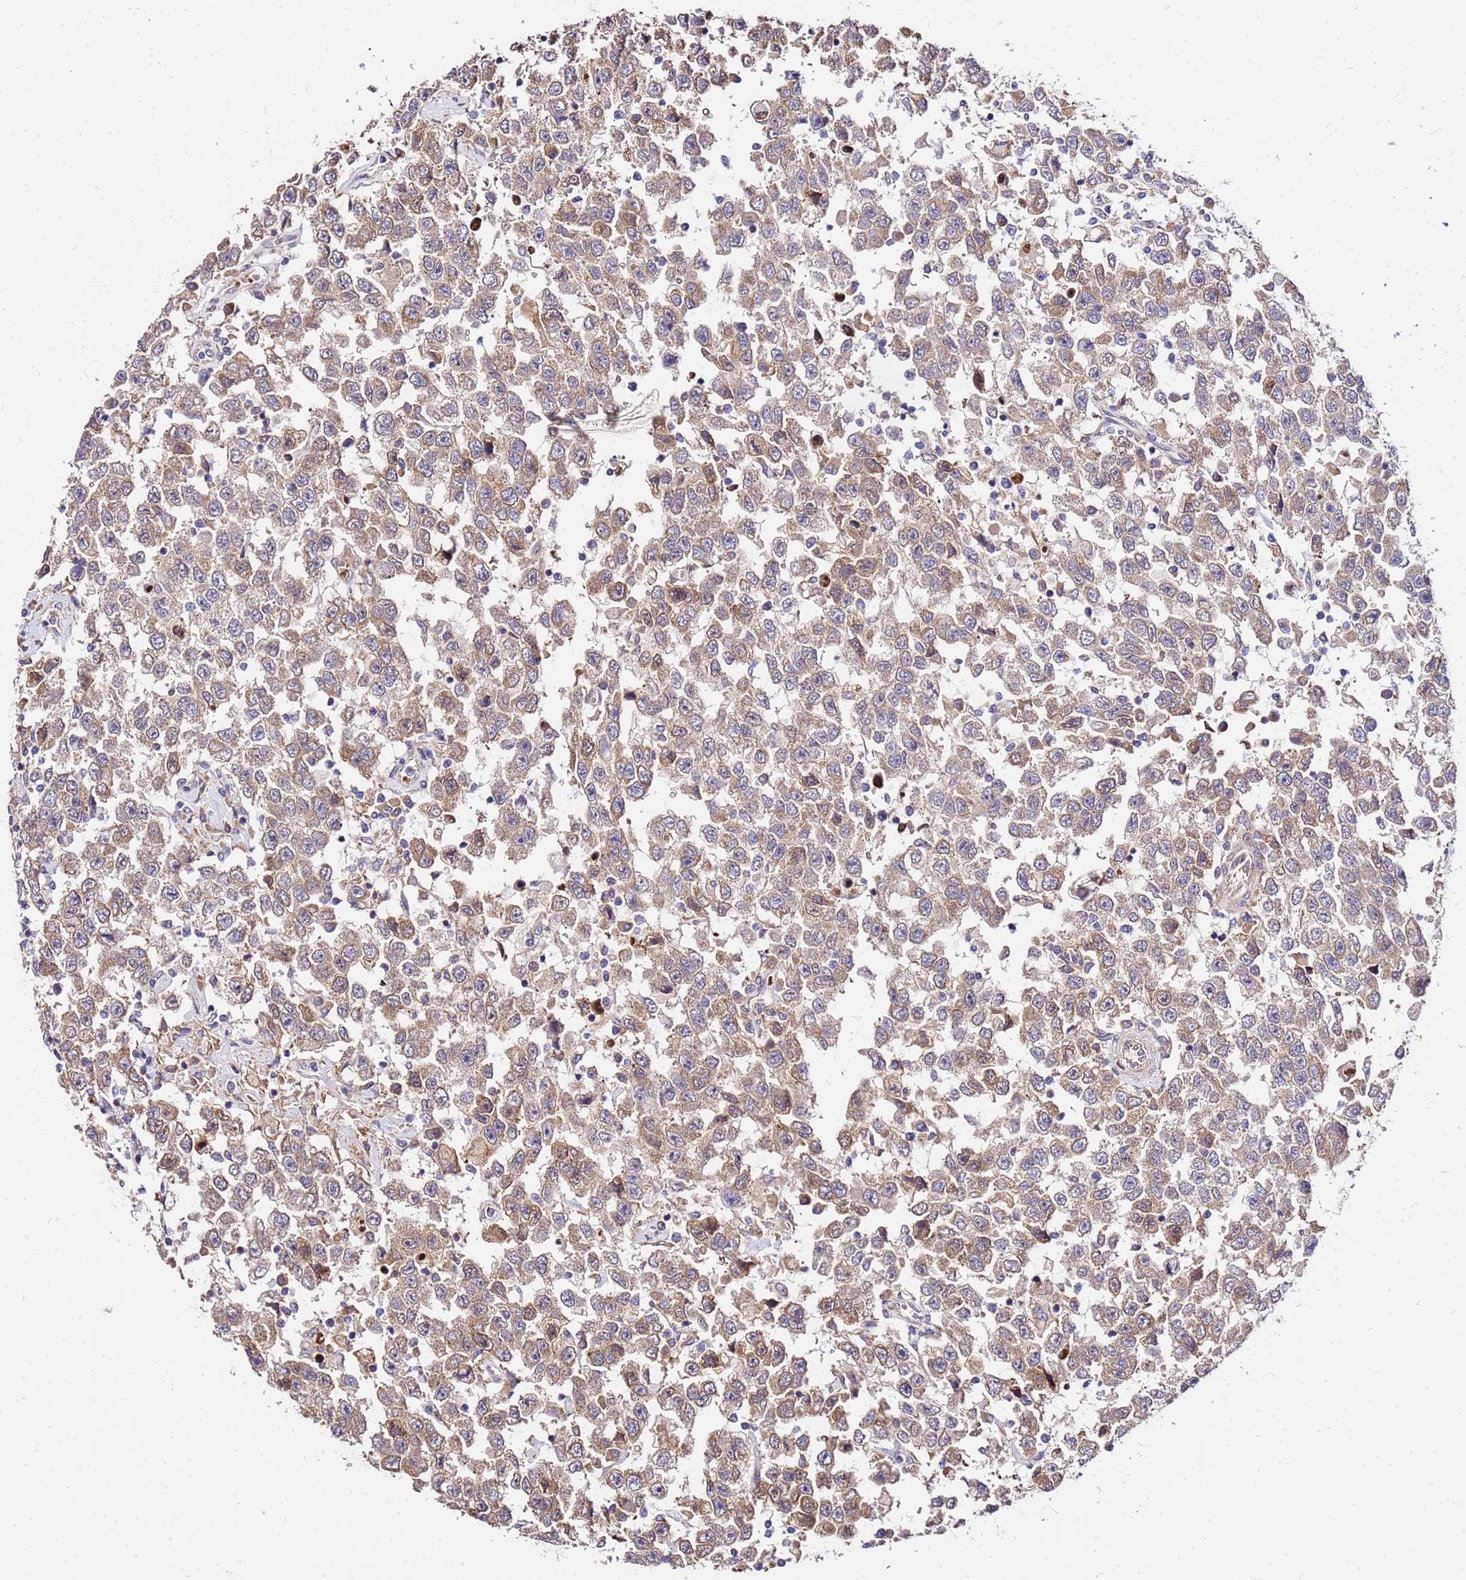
{"staining": {"intensity": "moderate", "quantity": ">75%", "location": "cytoplasmic/membranous"}, "tissue": "testis cancer", "cell_type": "Tumor cells", "image_type": "cancer", "snomed": [{"axis": "morphology", "description": "Seminoma, NOS"}, {"axis": "topography", "description": "Testis"}], "caption": "DAB (3,3'-diaminobenzidine) immunohistochemical staining of testis seminoma displays moderate cytoplasmic/membranous protein staining in about >75% of tumor cells. Nuclei are stained in blue.", "gene": "WWC2", "patient": {"sex": "male", "age": 41}}